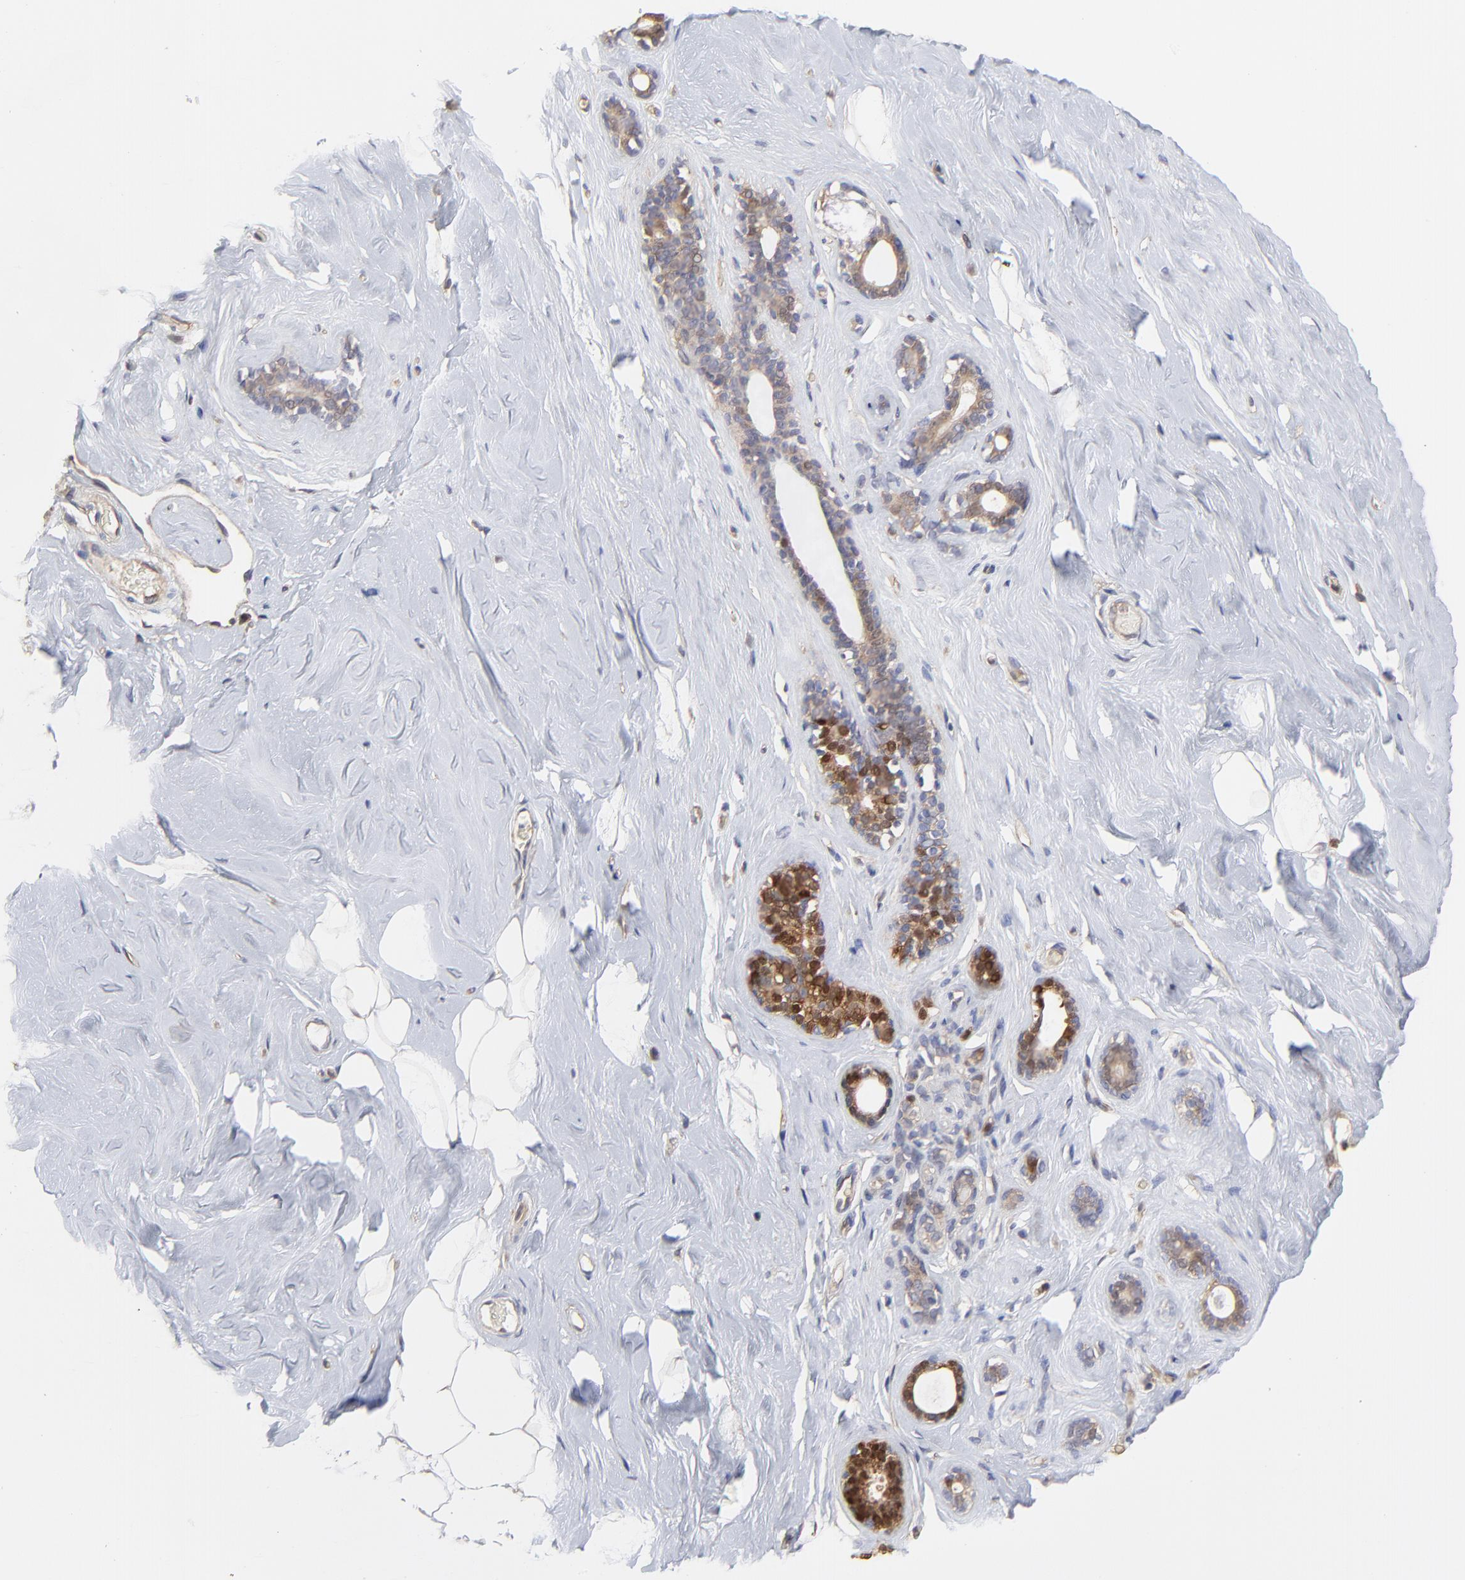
{"staining": {"intensity": "negative", "quantity": "none", "location": "none"}, "tissue": "breast", "cell_type": "Adipocytes", "image_type": "normal", "snomed": [{"axis": "morphology", "description": "Normal tissue, NOS"}, {"axis": "topography", "description": "Breast"}], "caption": "An immunohistochemistry histopathology image of unremarkable breast is shown. There is no staining in adipocytes of breast. (Brightfield microscopy of DAB immunohistochemistry at high magnification).", "gene": "ARMT1", "patient": {"sex": "female", "age": 75}}